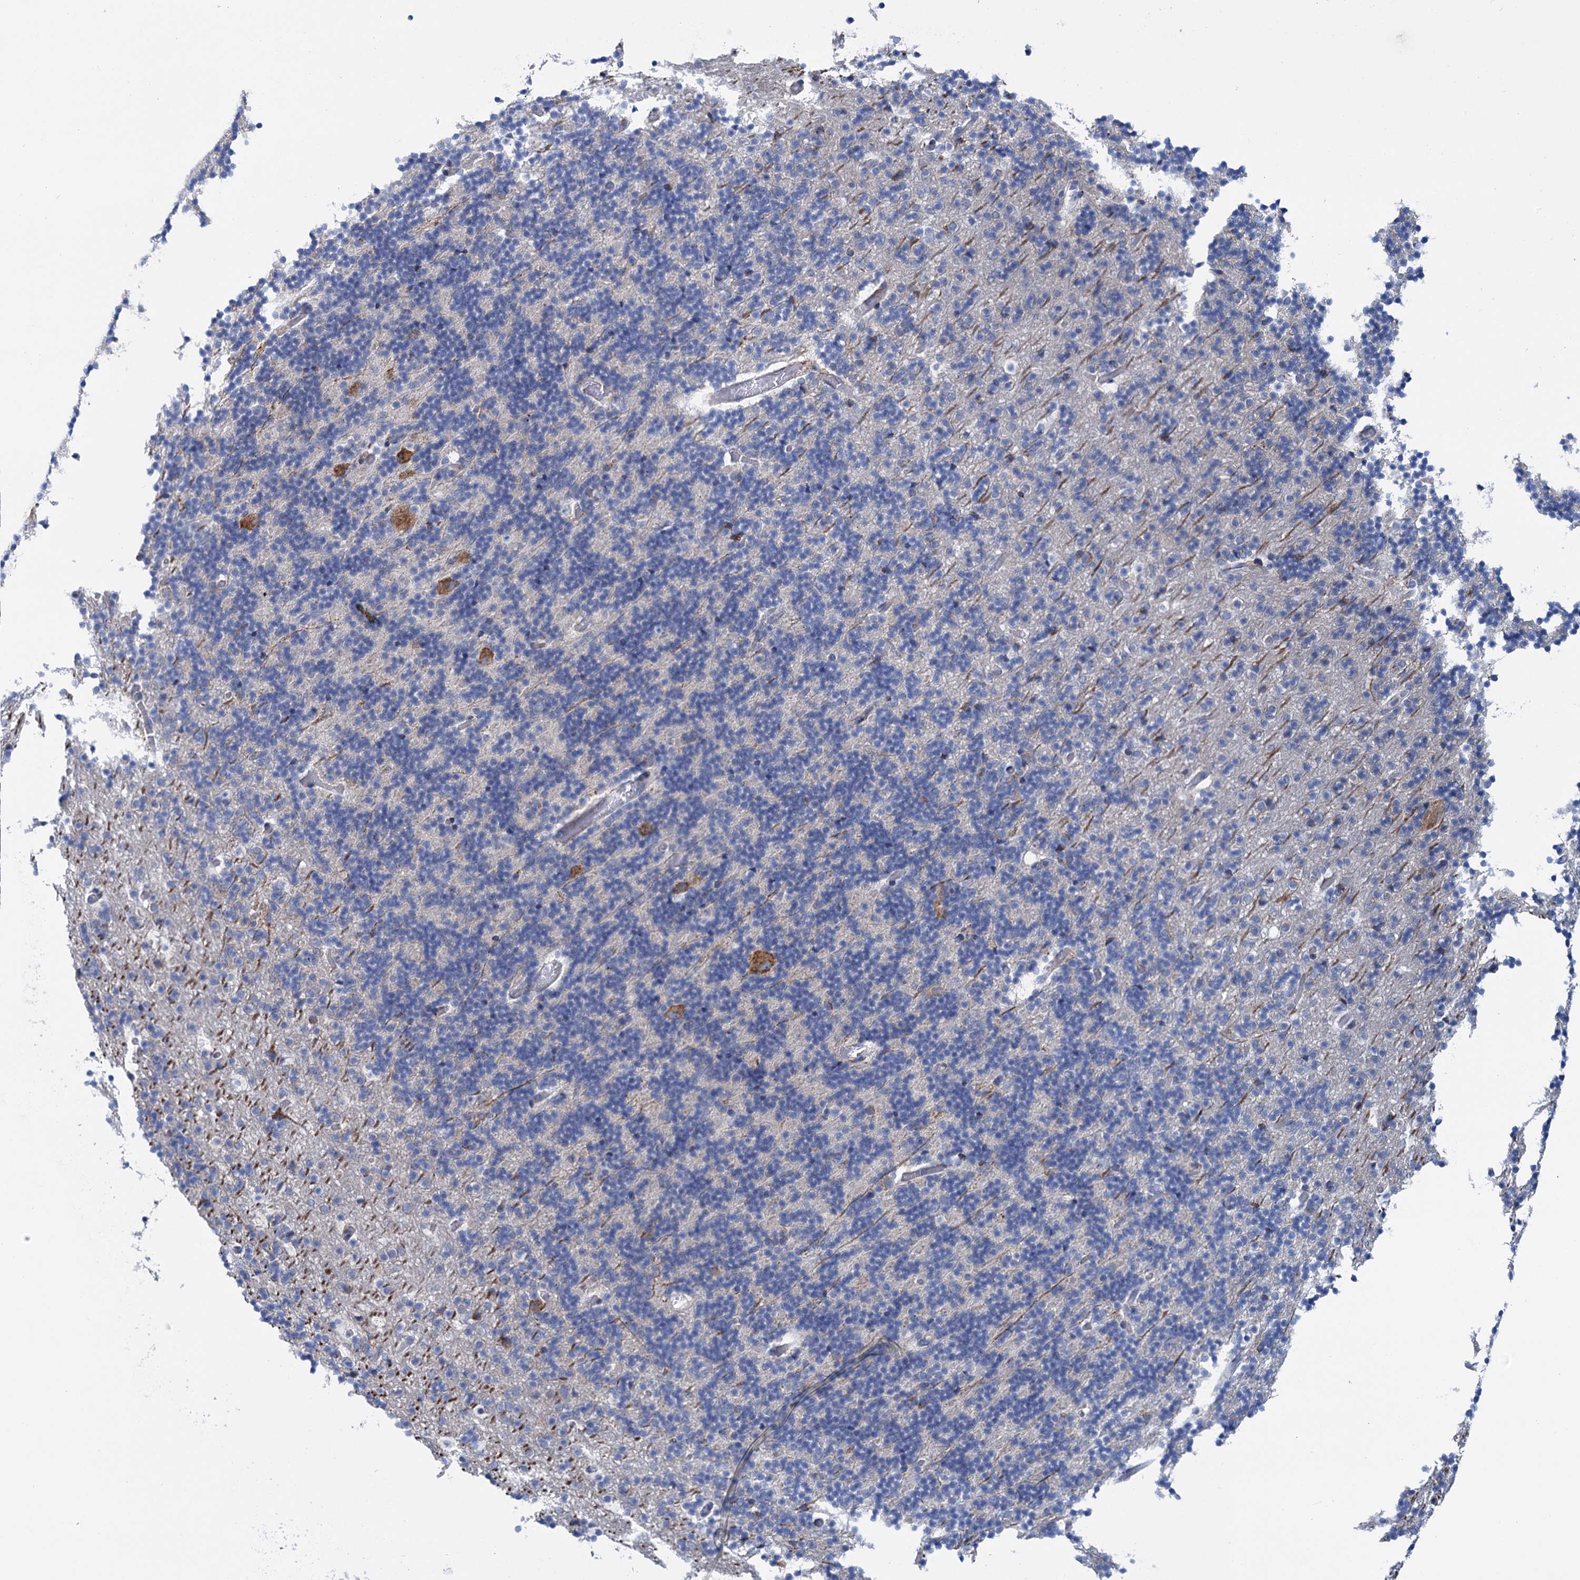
{"staining": {"intensity": "negative", "quantity": "none", "location": "none"}, "tissue": "cerebellum", "cell_type": "Cells in granular layer", "image_type": "normal", "snomed": [{"axis": "morphology", "description": "Normal tissue, NOS"}, {"axis": "topography", "description": "Cerebellum"}], "caption": "Human cerebellum stained for a protein using IHC demonstrates no staining in cells in granular layer.", "gene": "SHE", "patient": {"sex": "male", "age": 57}}